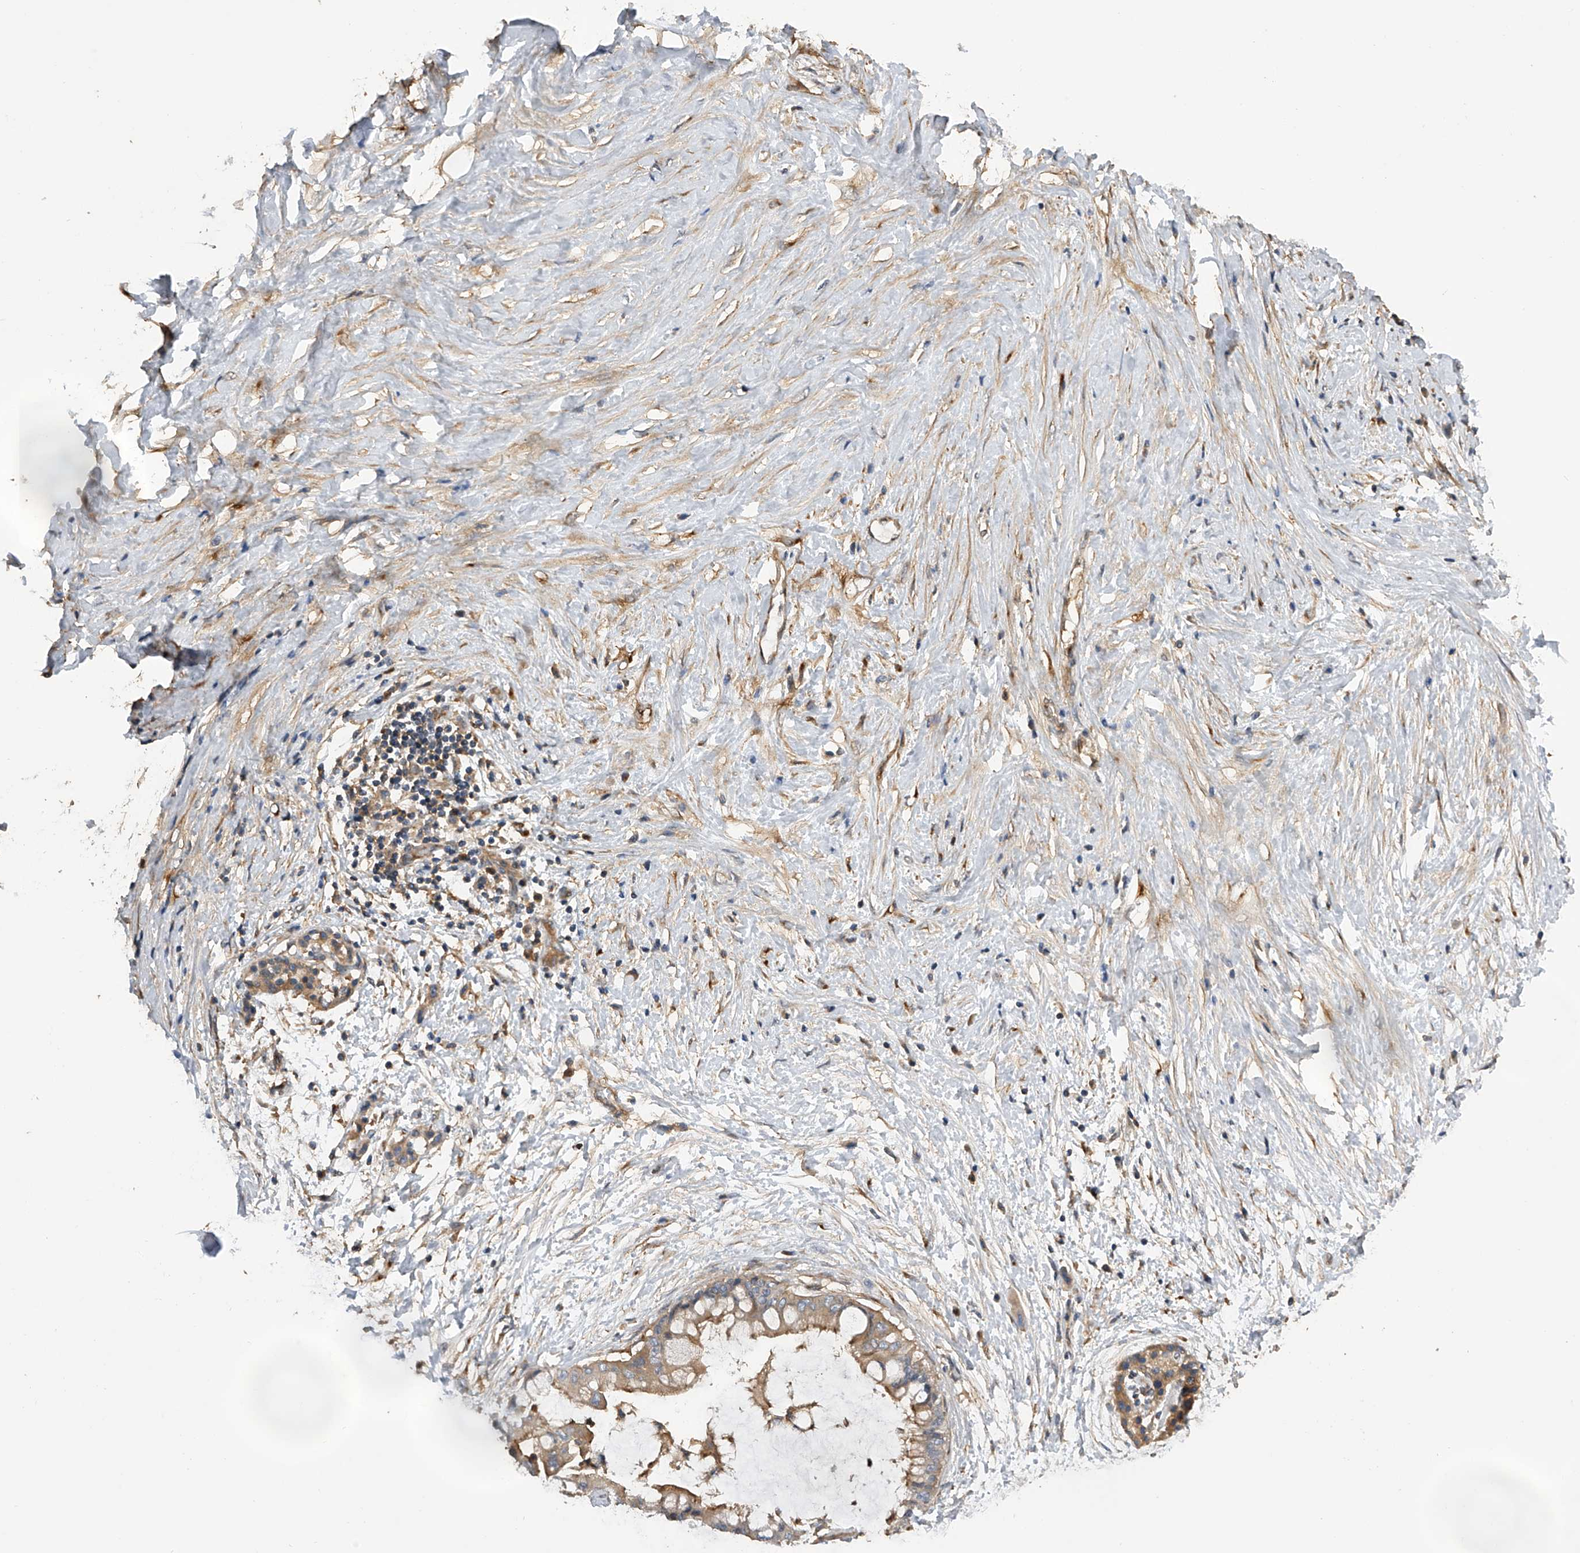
{"staining": {"intensity": "moderate", "quantity": "<25%", "location": "cytoplasmic/membranous"}, "tissue": "pancreatic cancer", "cell_type": "Tumor cells", "image_type": "cancer", "snomed": [{"axis": "morphology", "description": "Adenocarcinoma, NOS"}, {"axis": "topography", "description": "Pancreas"}], "caption": "A high-resolution micrograph shows immunohistochemistry staining of adenocarcinoma (pancreatic), which demonstrates moderate cytoplasmic/membranous positivity in about <25% of tumor cells.", "gene": "PTPRA", "patient": {"sex": "male", "age": 41}}